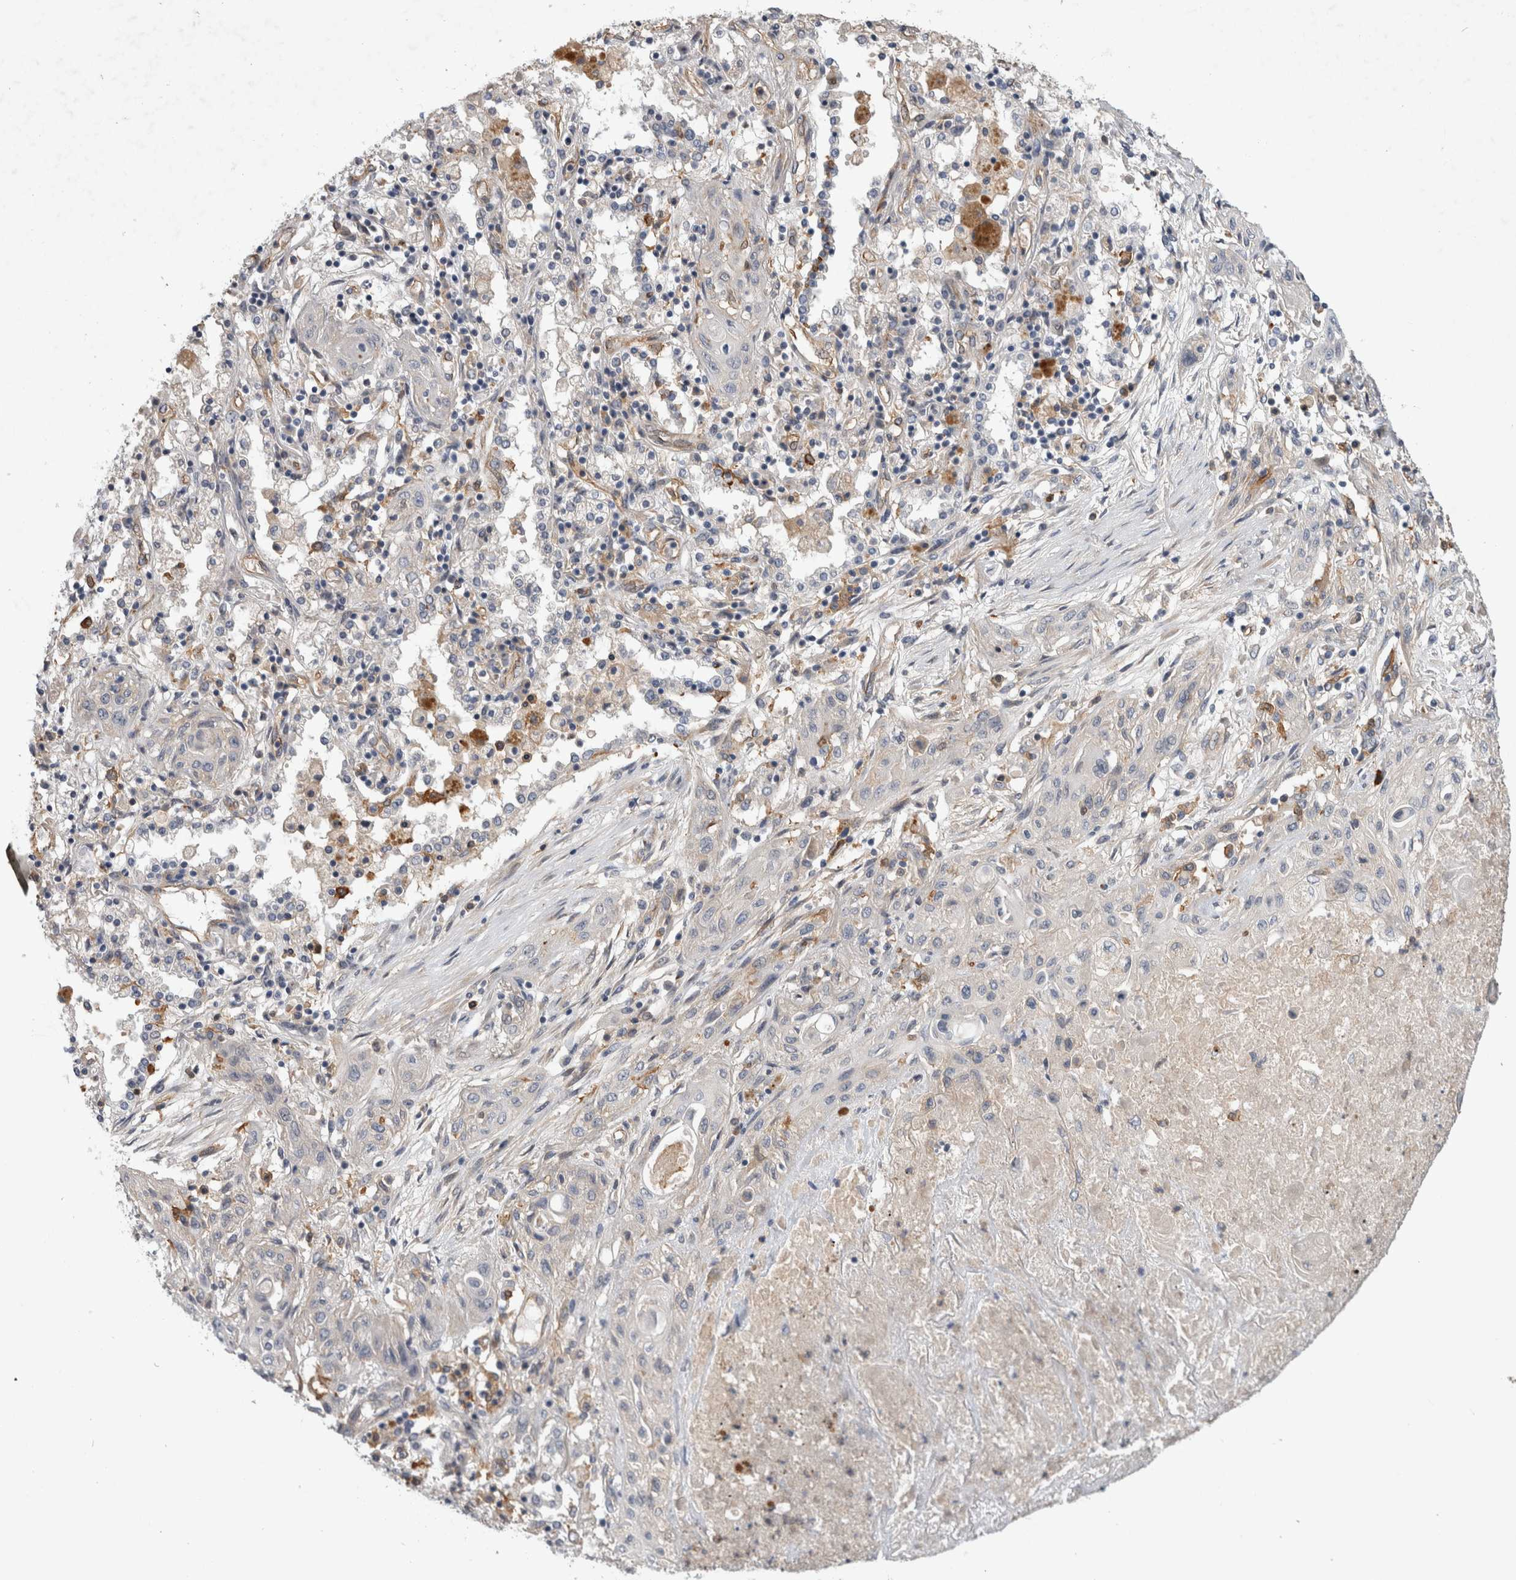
{"staining": {"intensity": "negative", "quantity": "none", "location": "none"}, "tissue": "lung cancer", "cell_type": "Tumor cells", "image_type": "cancer", "snomed": [{"axis": "morphology", "description": "Squamous cell carcinoma, NOS"}, {"axis": "topography", "description": "Lung"}], "caption": "This is an immunohistochemistry (IHC) histopathology image of human lung cancer (squamous cell carcinoma). There is no staining in tumor cells.", "gene": "ANKFY1", "patient": {"sex": "female", "age": 47}}